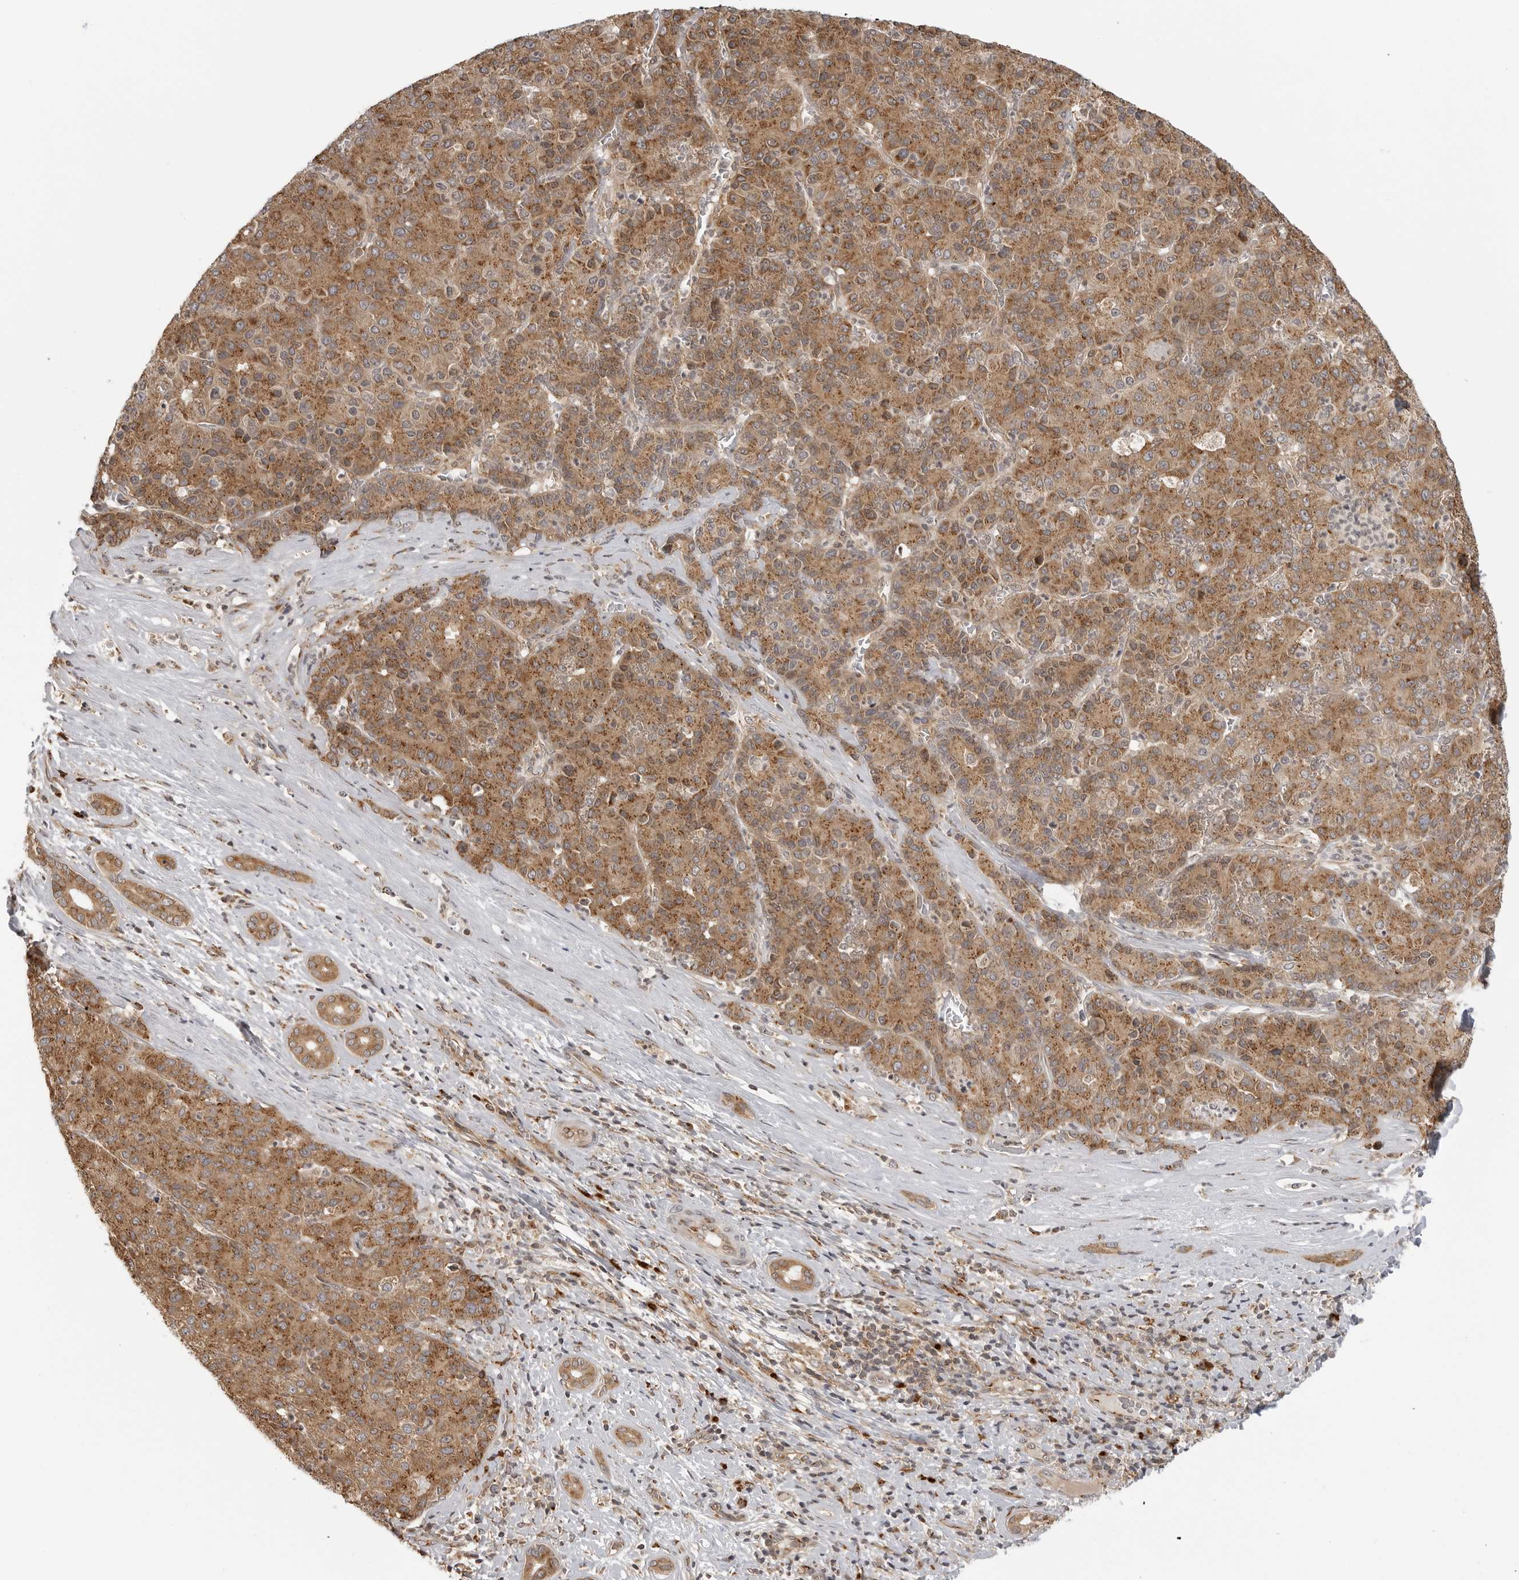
{"staining": {"intensity": "moderate", "quantity": ">75%", "location": "cytoplasmic/membranous"}, "tissue": "liver cancer", "cell_type": "Tumor cells", "image_type": "cancer", "snomed": [{"axis": "morphology", "description": "Carcinoma, Hepatocellular, NOS"}, {"axis": "topography", "description": "Liver"}], "caption": "The immunohistochemical stain labels moderate cytoplasmic/membranous staining in tumor cells of liver hepatocellular carcinoma tissue. (IHC, brightfield microscopy, high magnification).", "gene": "COPA", "patient": {"sex": "male", "age": 65}}